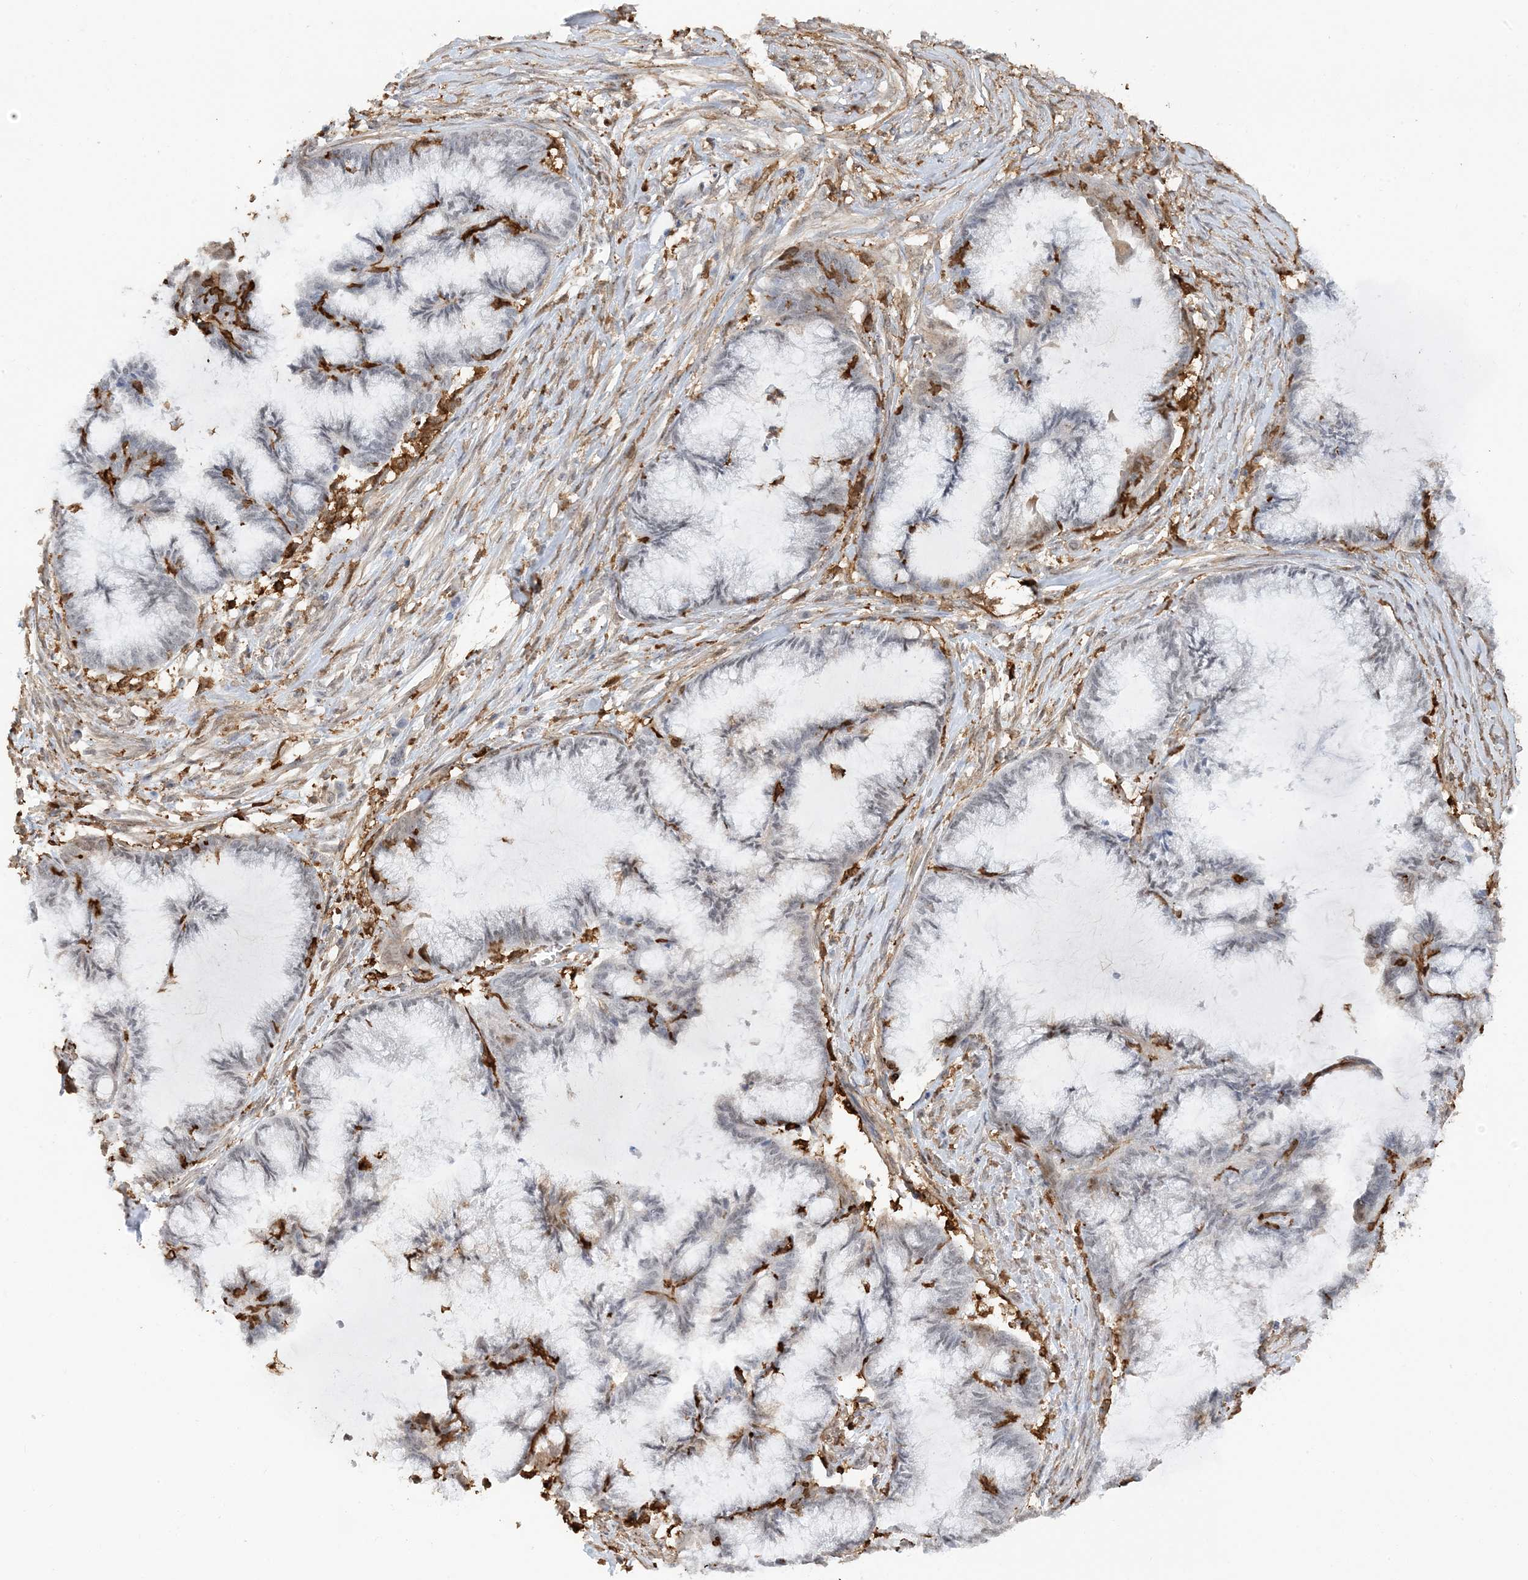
{"staining": {"intensity": "negative", "quantity": "none", "location": "none"}, "tissue": "endometrial cancer", "cell_type": "Tumor cells", "image_type": "cancer", "snomed": [{"axis": "morphology", "description": "Adenocarcinoma, NOS"}, {"axis": "topography", "description": "Endometrium"}], "caption": "Endometrial adenocarcinoma stained for a protein using IHC exhibits no staining tumor cells.", "gene": "PHACTR2", "patient": {"sex": "female", "age": 86}}